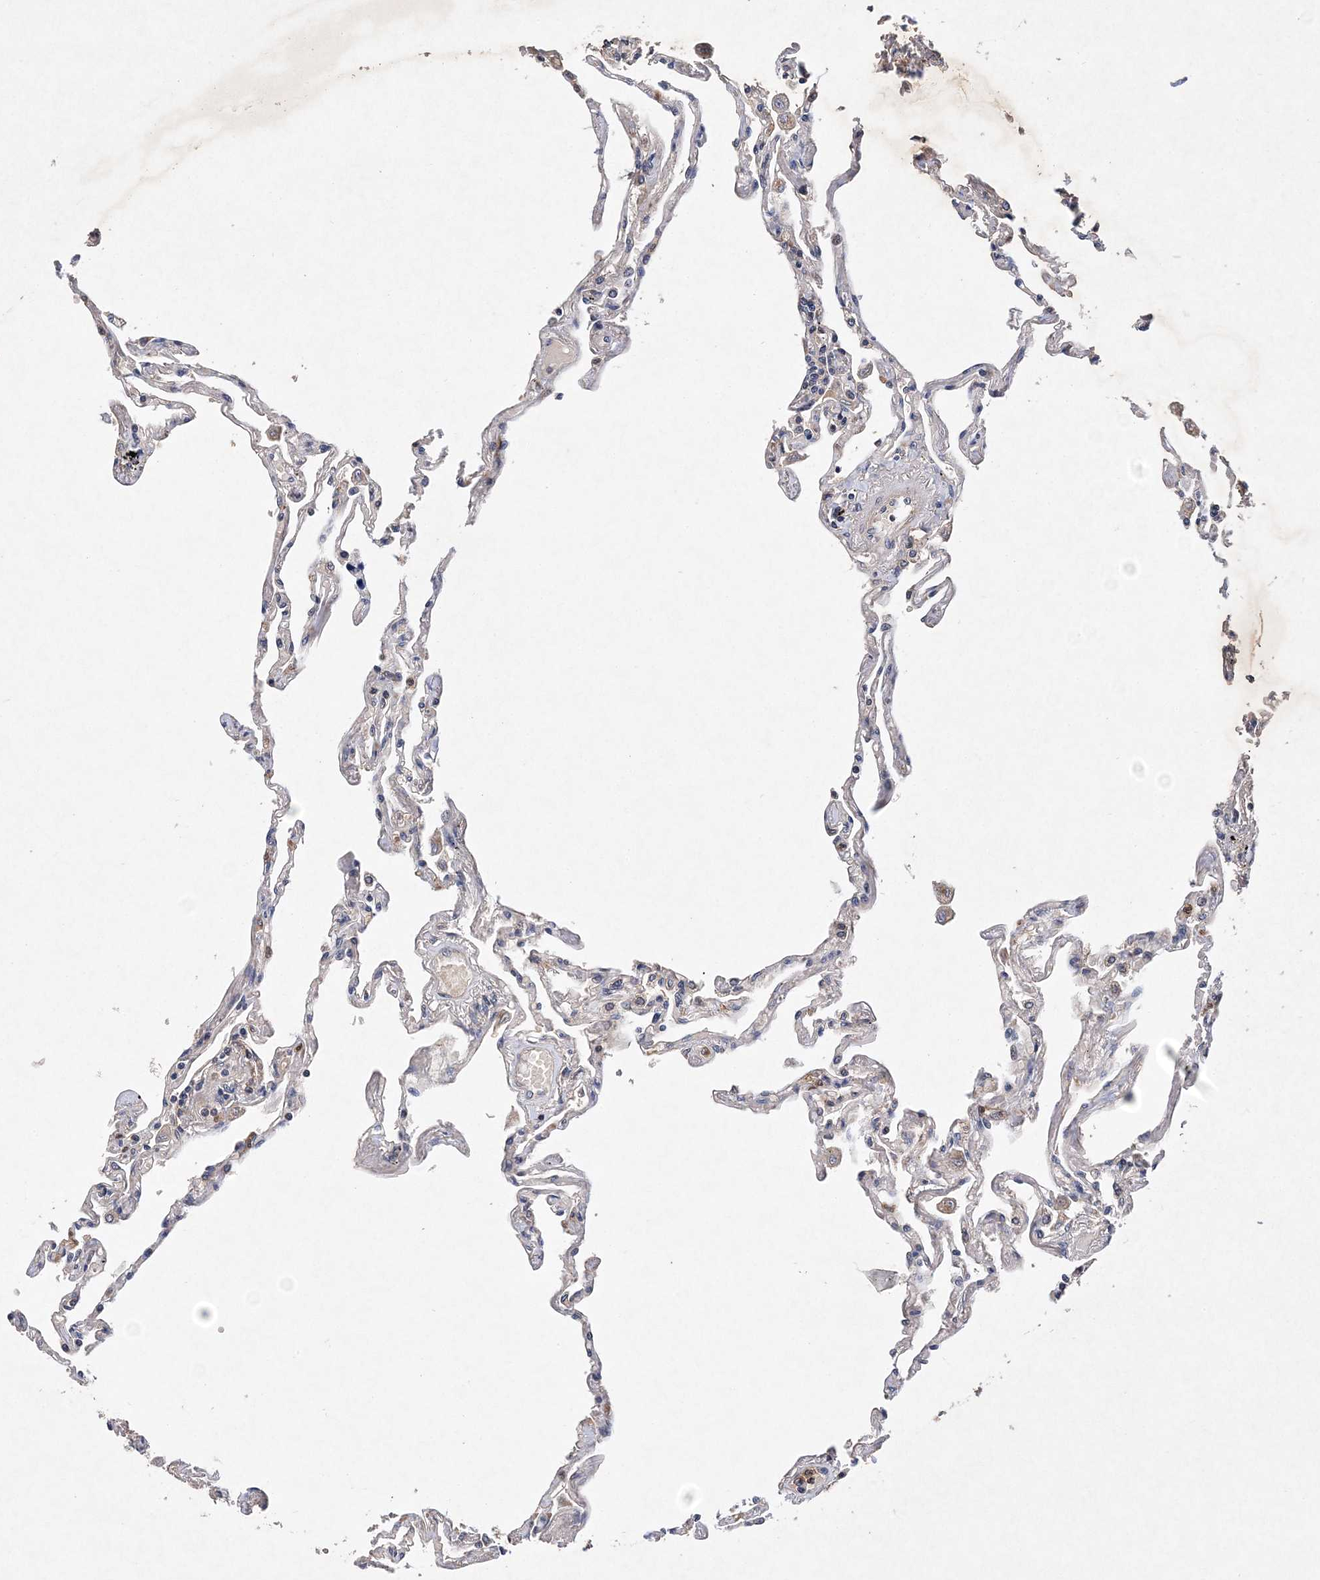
{"staining": {"intensity": "negative", "quantity": "none", "location": "none"}, "tissue": "lung", "cell_type": "Alveolar cells", "image_type": "normal", "snomed": [{"axis": "morphology", "description": "Normal tissue, NOS"}, {"axis": "topography", "description": "Lung"}], "caption": "The histopathology image demonstrates no staining of alveolar cells in benign lung.", "gene": "PROSER1", "patient": {"sex": "female", "age": 67}}